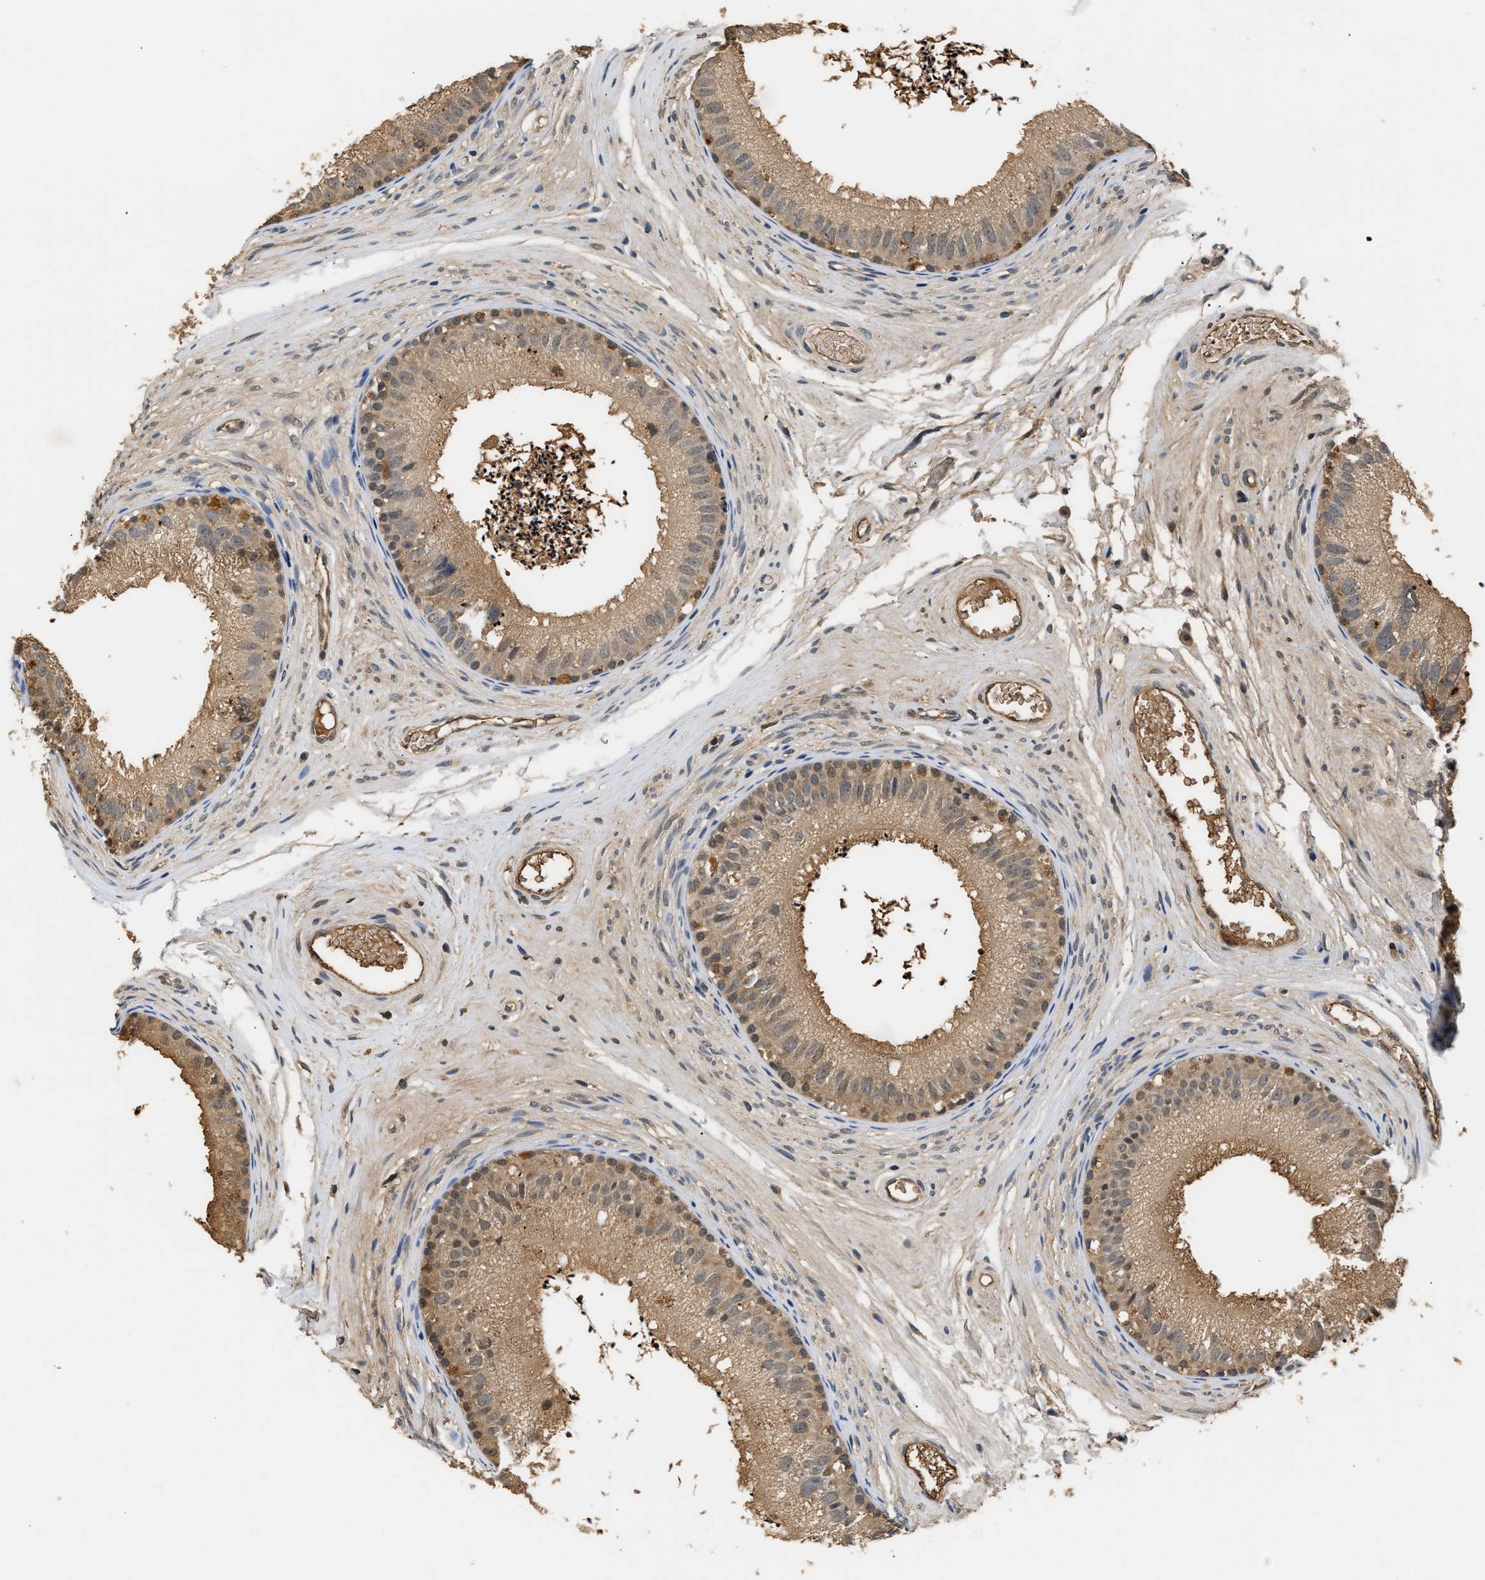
{"staining": {"intensity": "moderate", "quantity": ">75%", "location": "cytoplasmic/membranous"}, "tissue": "epididymis", "cell_type": "Glandular cells", "image_type": "normal", "snomed": [{"axis": "morphology", "description": "Normal tissue, NOS"}, {"axis": "topography", "description": "Epididymis"}], "caption": "Protein analysis of benign epididymis displays moderate cytoplasmic/membranous positivity in approximately >75% of glandular cells.", "gene": "GPI", "patient": {"sex": "male", "age": 56}}